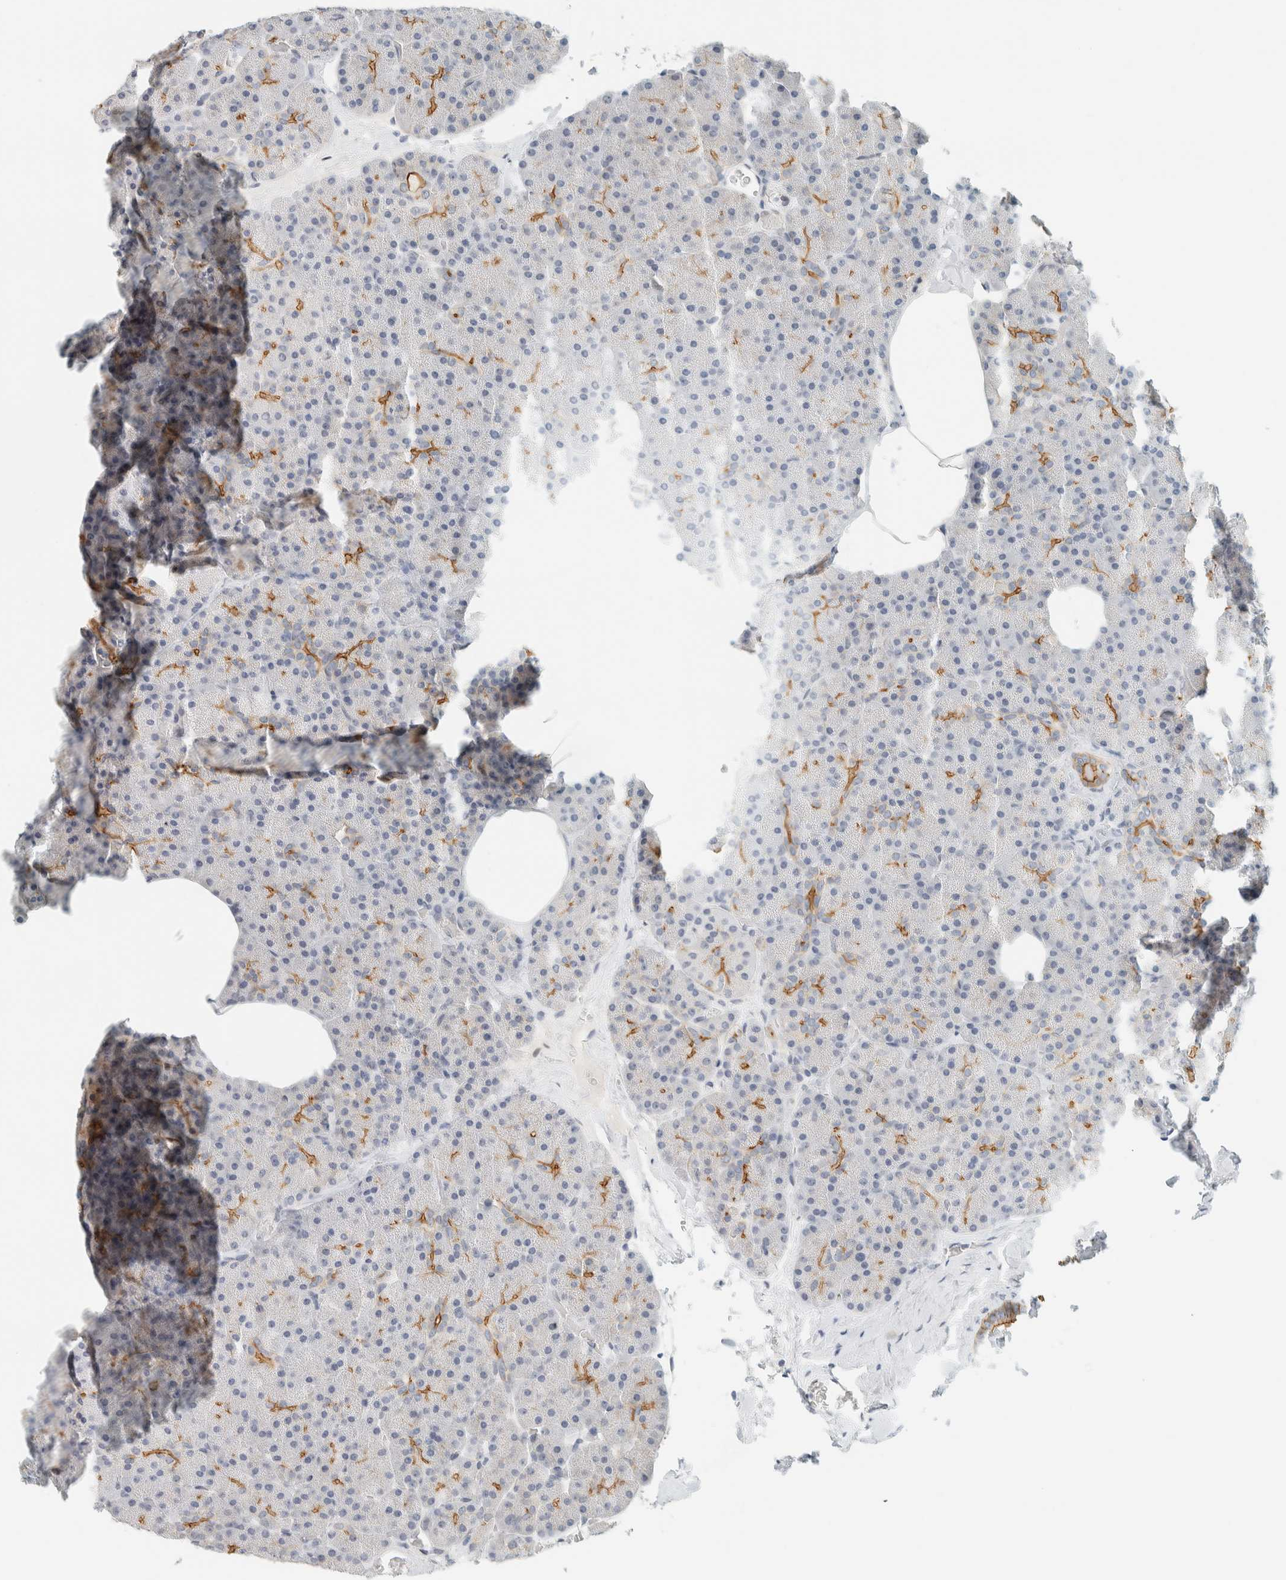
{"staining": {"intensity": "moderate", "quantity": "<25%", "location": "cytoplasmic/membranous"}, "tissue": "pancreas", "cell_type": "Exocrine glandular cells", "image_type": "normal", "snomed": [{"axis": "morphology", "description": "Normal tissue, NOS"}, {"axis": "morphology", "description": "Carcinoid, malignant, NOS"}, {"axis": "topography", "description": "Pancreas"}], "caption": "A brown stain shows moderate cytoplasmic/membranous staining of a protein in exocrine glandular cells of benign pancreas.", "gene": "C1QTNF12", "patient": {"sex": "female", "age": 35}}